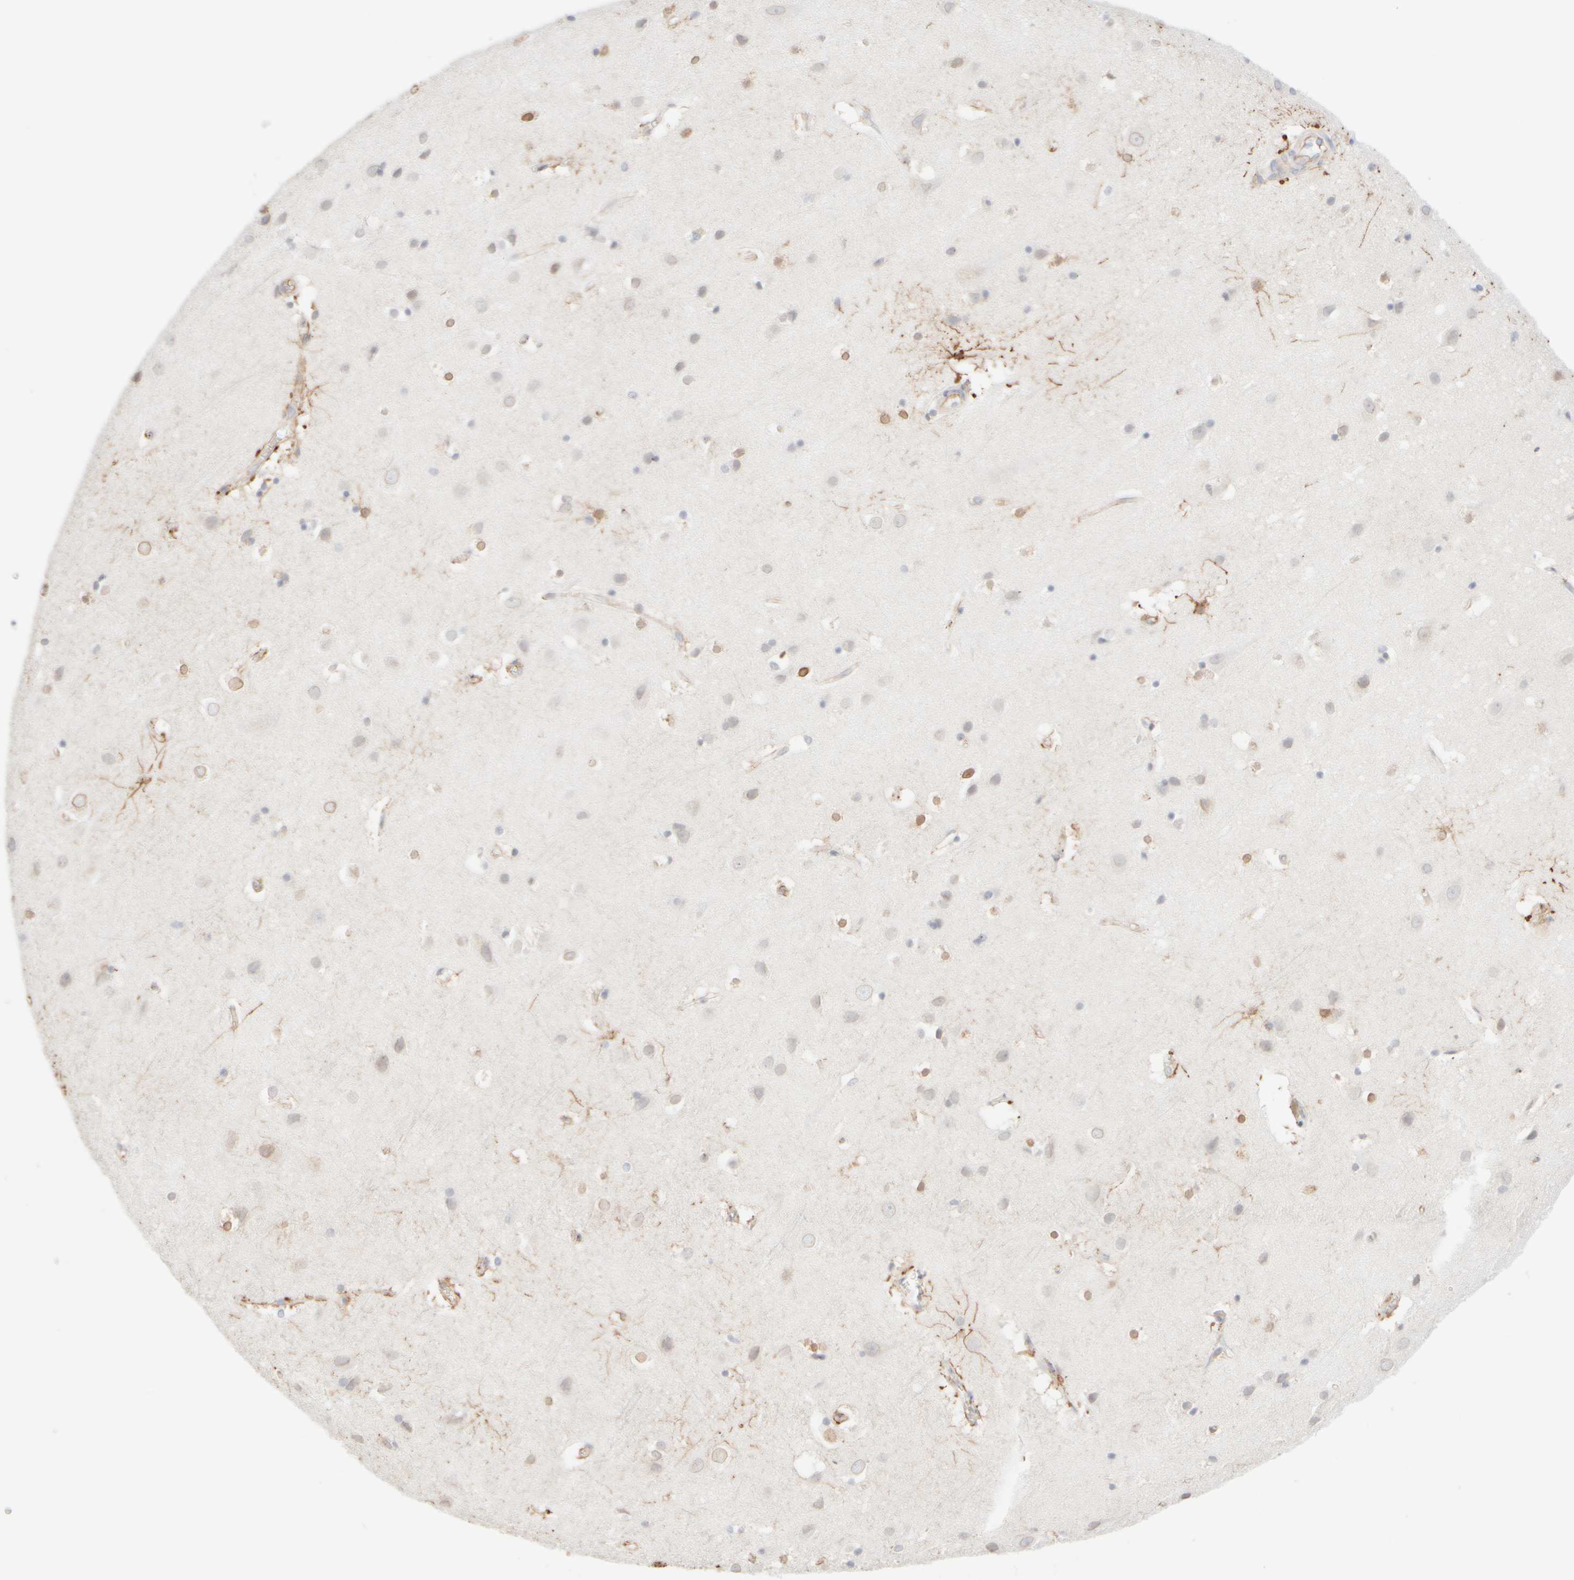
{"staining": {"intensity": "weak", "quantity": ">75%", "location": "cytoplasmic/membranous"}, "tissue": "cerebral cortex", "cell_type": "Endothelial cells", "image_type": "normal", "snomed": [{"axis": "morphology", "description": "Normal tissue, NOS"}, {"axis": "topography", "description": "Cerebral cortex"}], "caption": "Immunohistochemistry (IHC) image of benign cerebral cortex: human cerebral cortex stained using immunohistochemistry exhibits low levels of weak protein expression localized specifically in the cytoplasmic/membranous of endothelial cells, appearing as a cytoplasmic/membranous brown color.", "gene": "KRT15", "patient": {"sex": "male", "age": 54}}